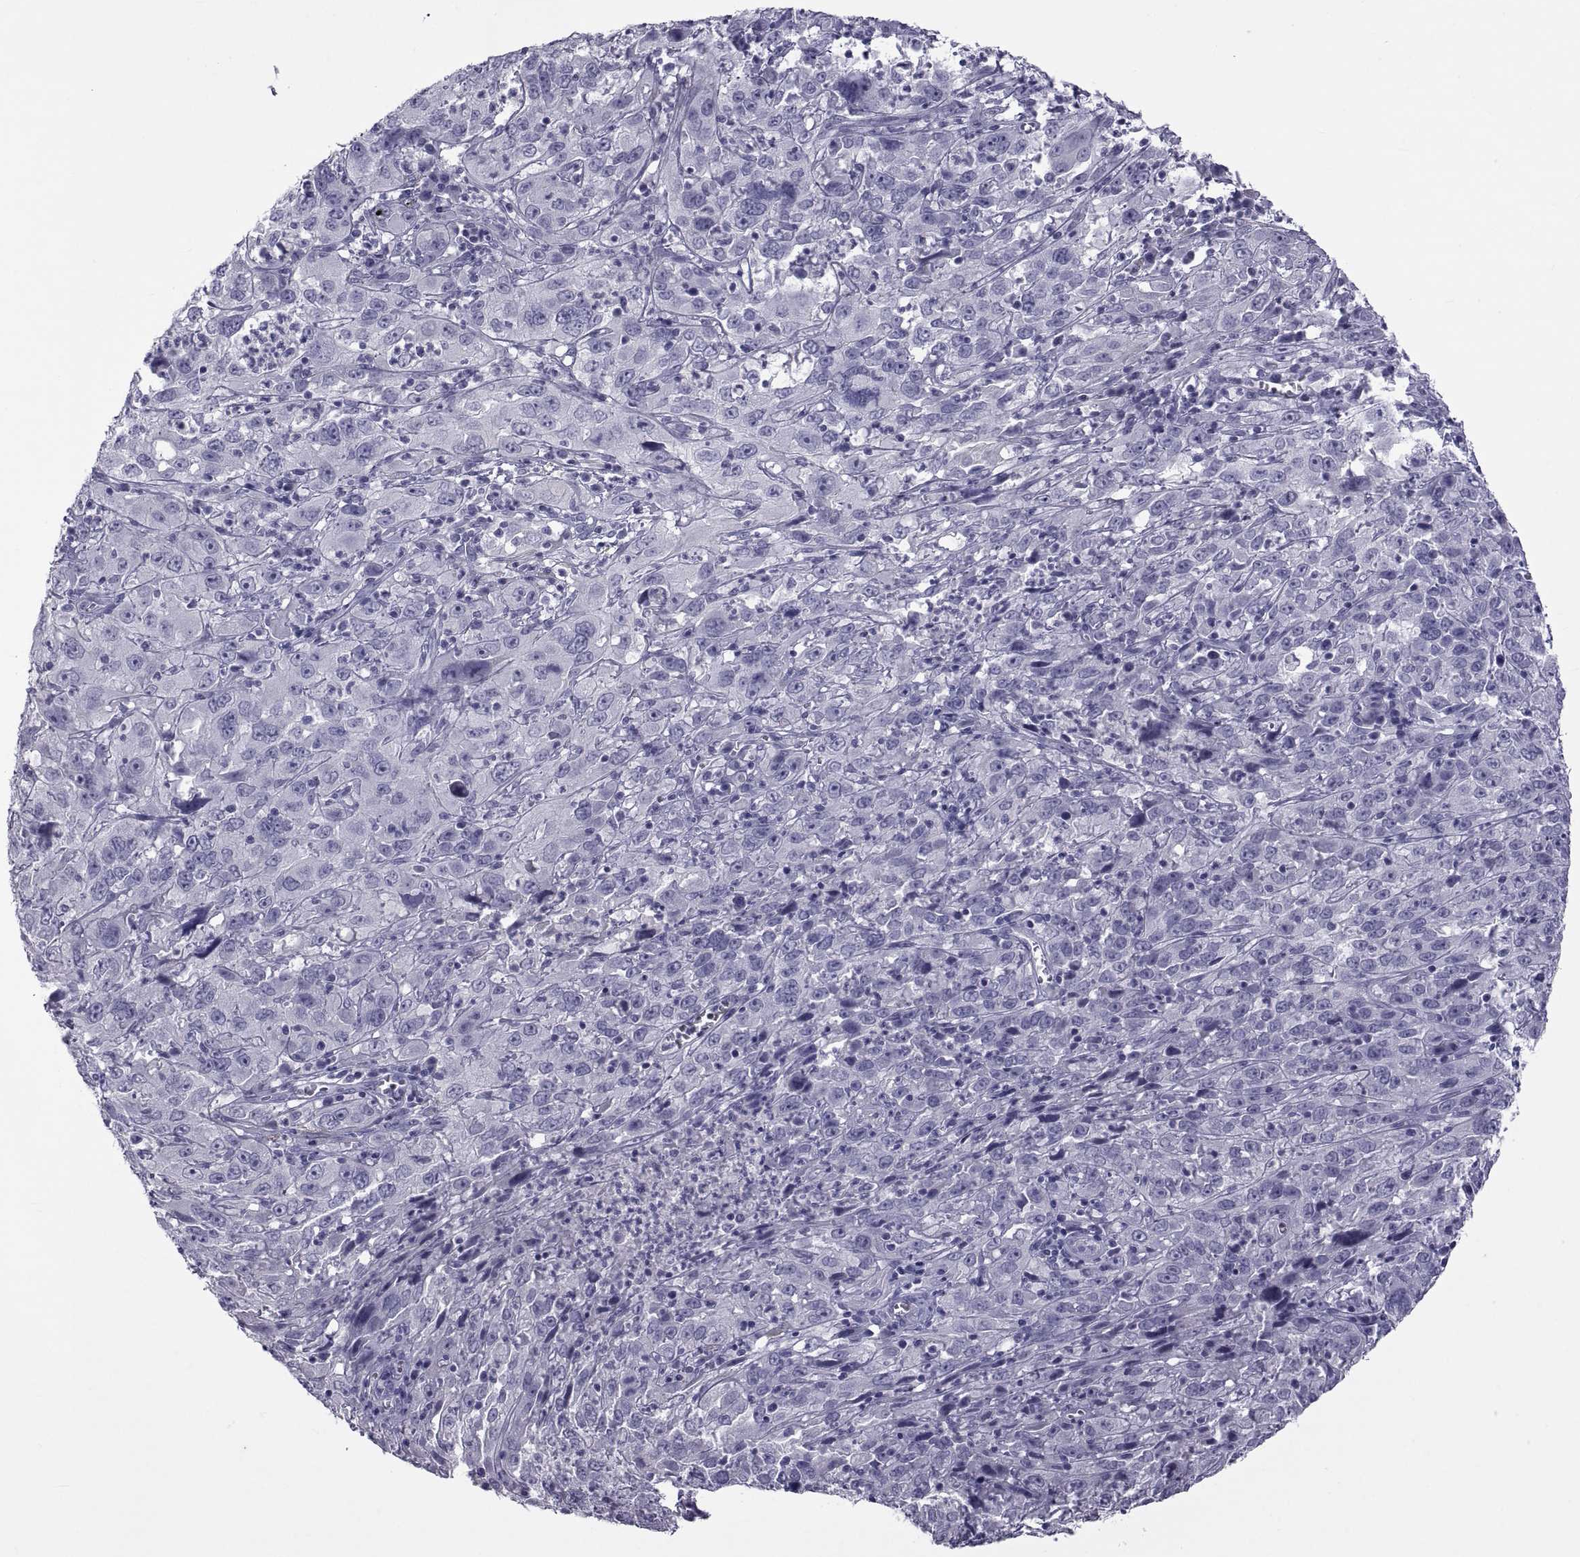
{"staining": {"intensity": "negative", "quantity": "none", "location": "none"}, "tissue": "cervical cancer", "cell_type": "Tumor cells", "image_type": "cancer", "snomed": [{"axis": "morphology", "description": "Squamous cell carcinoma, NOS"}, {"axis": "topography", "description": "Cervix"}], "caption": "Tumor cells show no significant protein expression in cervical cancer (squamous cell carcinoma). Brightfield microscopy of immunohistochemistry (IHC) stained with DAB (brown) and hematoxylin (blue), captured at high magnification.", "gene": "MAGEB1", "patient": {"sex": "female", "age": 32}}